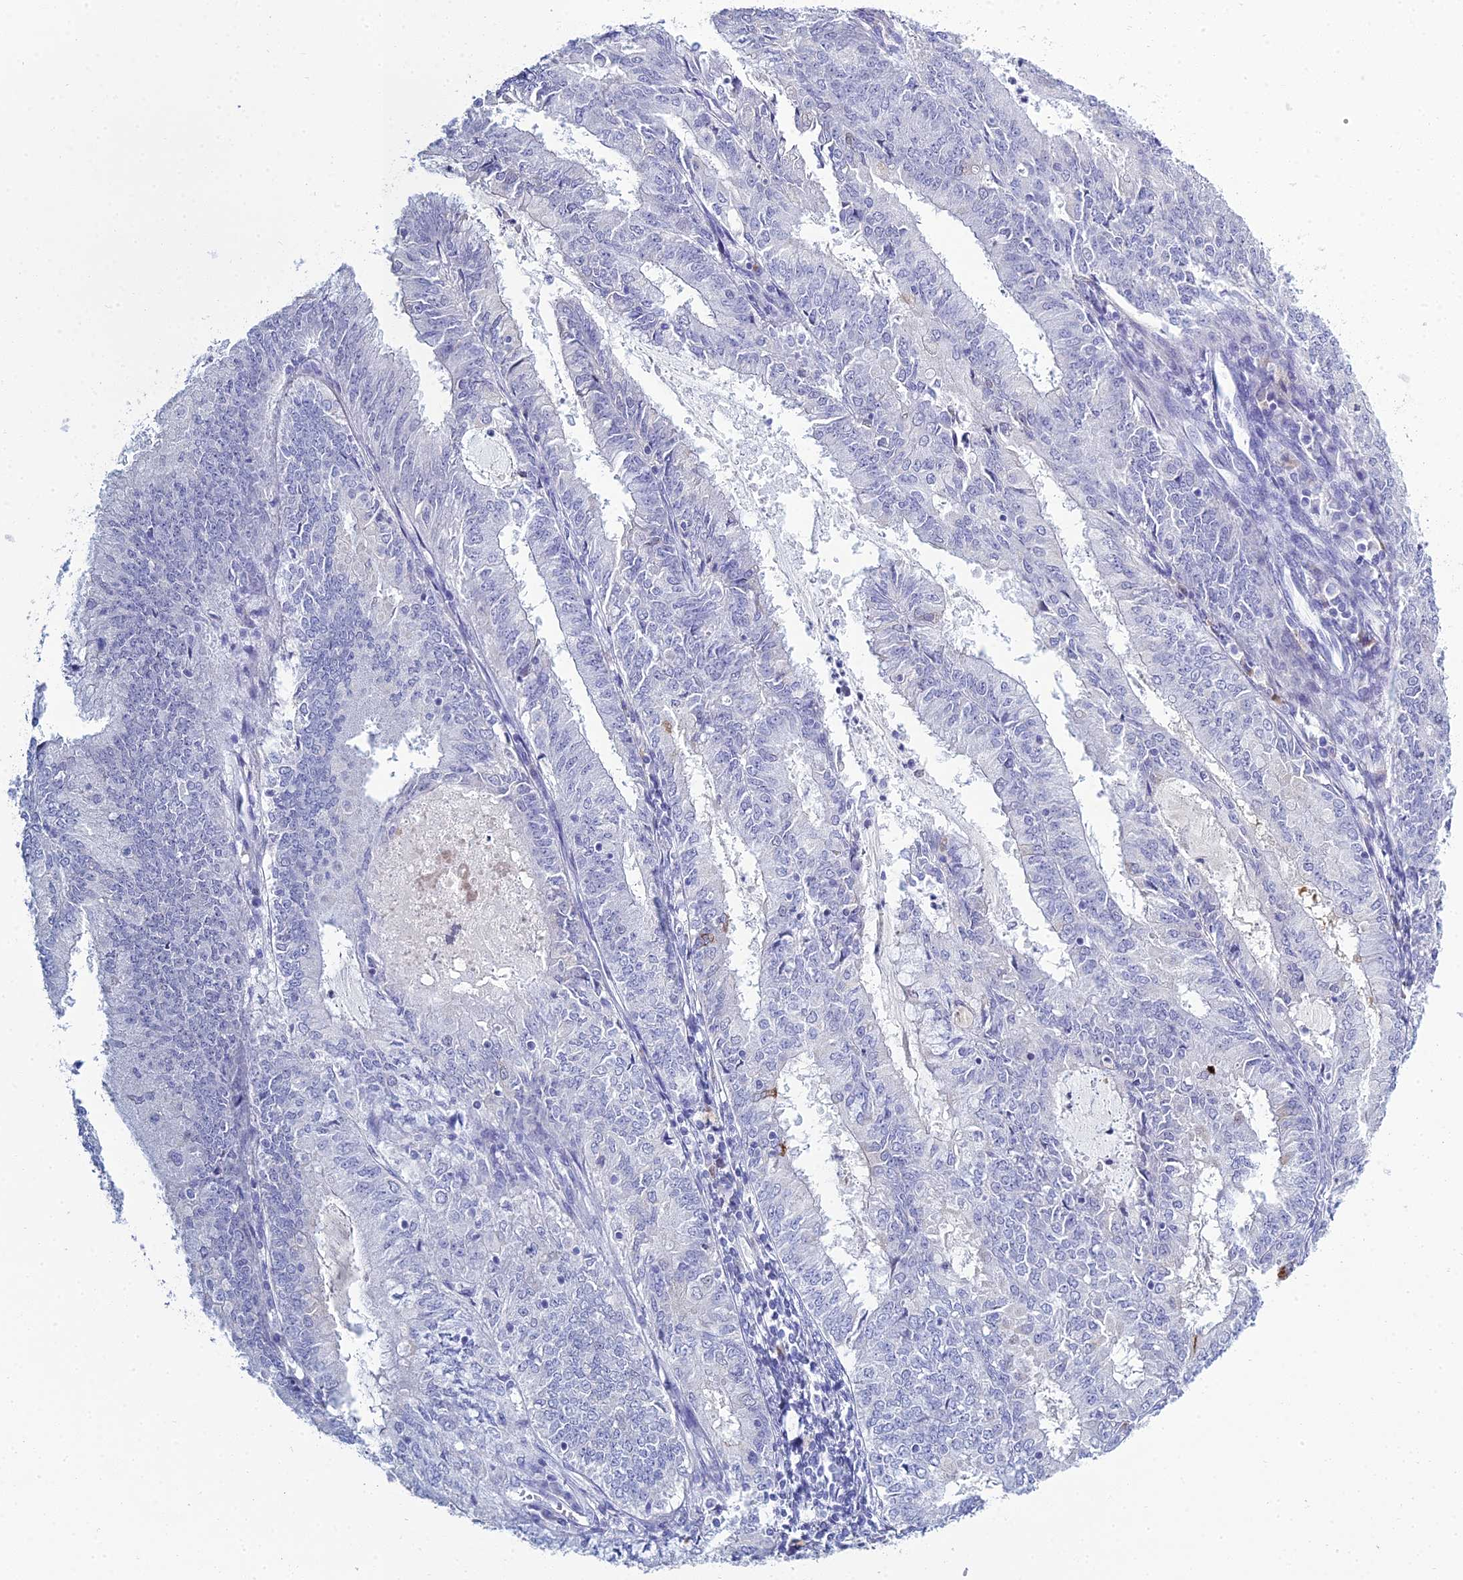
{"staining": {"intensity": "negative", "quantity": "none", "location": "none"}, "tissue": "endometrial cancer", "cell_type": "Tumor cells", "image_type": "cancer", "snomed": [{"axis": "morphology", "description": "Adenocarcinoma, NOS"}, {"axis": "topography", "description": "Endometrium"}], "caption": "Tumor cells show no significant protein positivity in endometrial adenocarcinoma. Brightfield microscopy of immunohistochemistry (IHC) stained with DAB (3,3'-diaminobenzidine) (brown) and hematoxylin (blue), captured at high magnification.", "gene": "MUC13", "patient": {"sex": "female", "age": 57}}